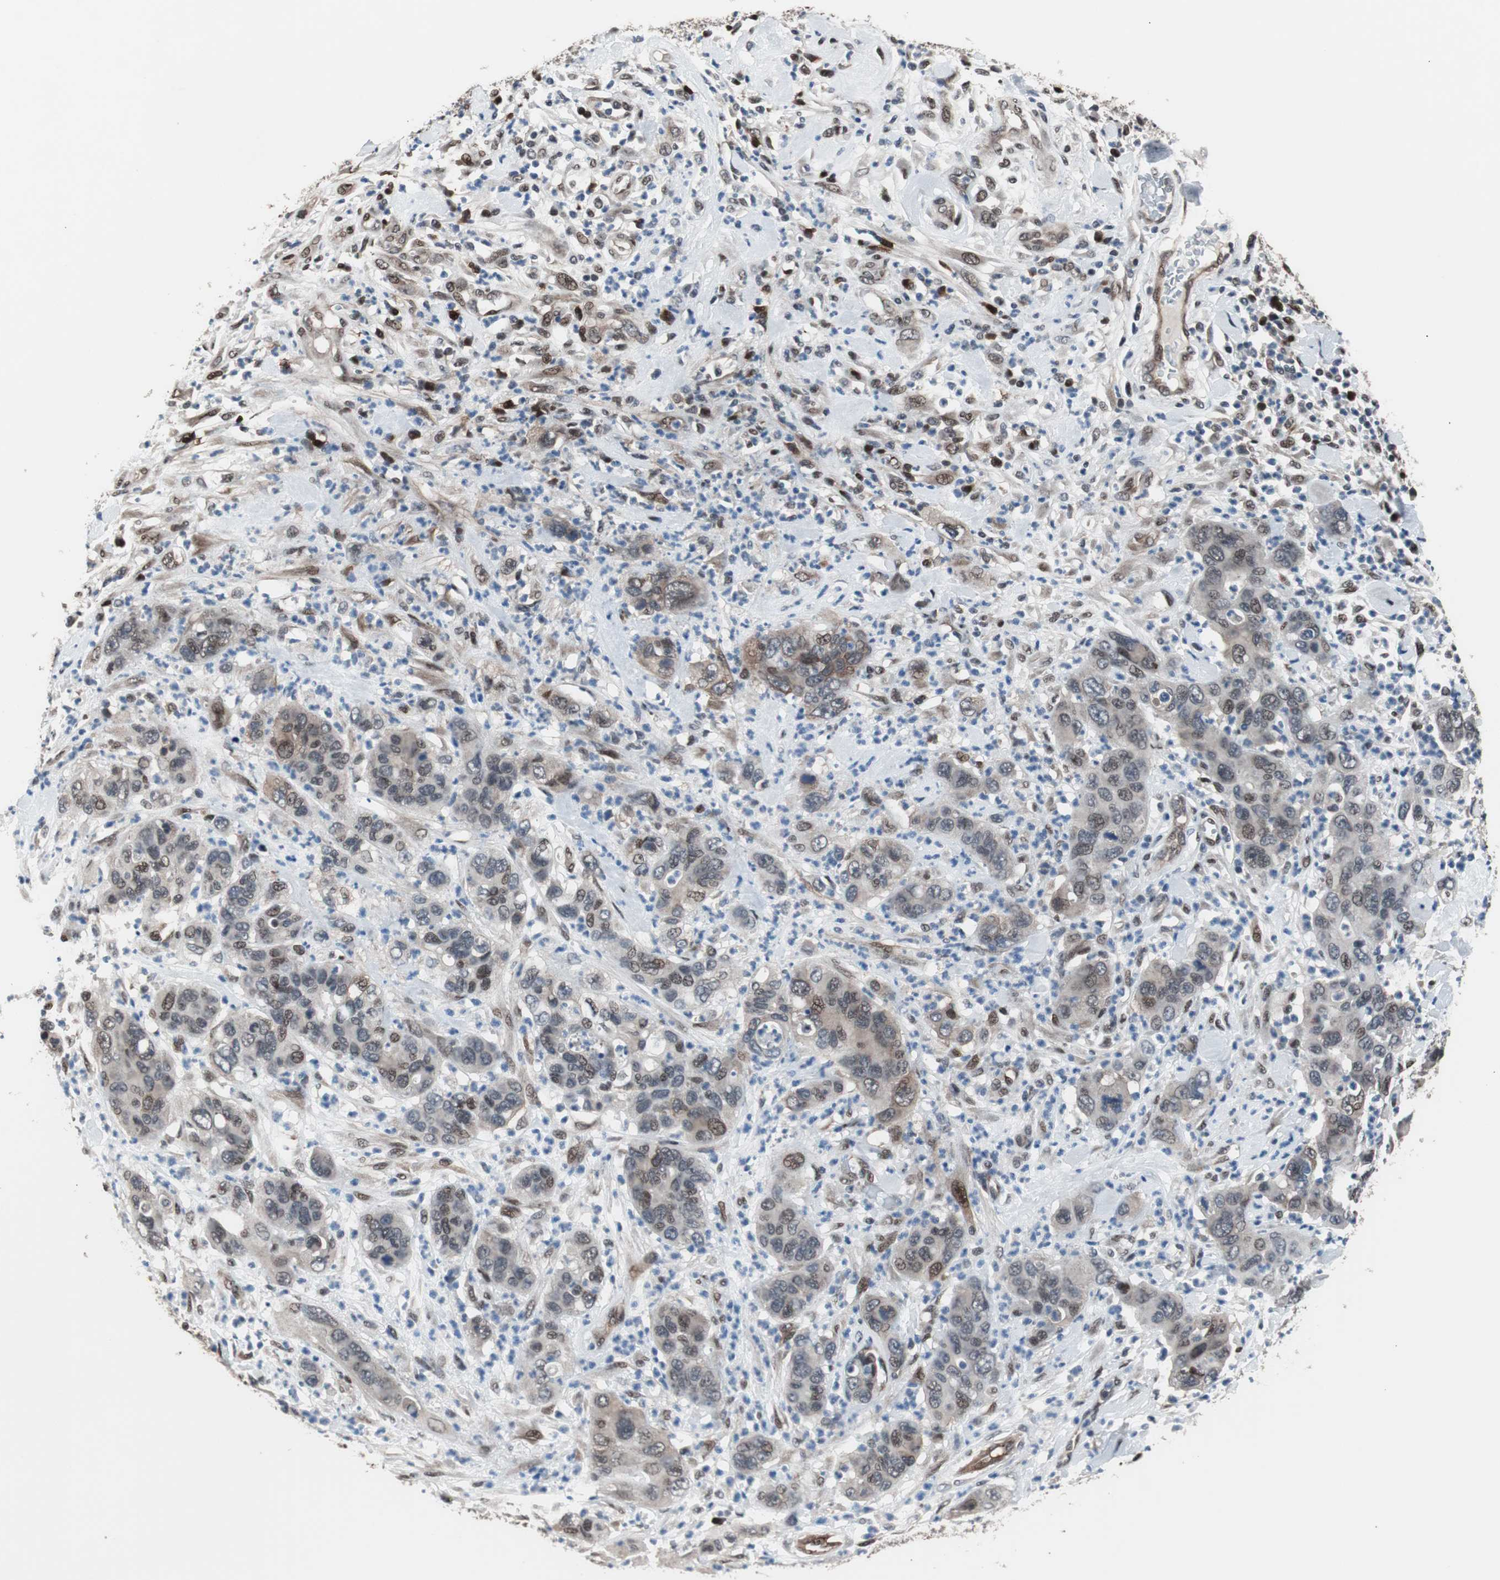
{"staining": {"intensity": "moderate", "quantity": "25%-75%", "location": "nuclear"}, "tissue": "pancreatic cancer", "cell_type": "Tumor cells", "image_type": "cancer", "snomed": [{"axis": "morphology", "description": "Adenocarcinoma, NOS"}, {"axis": "topography", "description": "Pancreas"}], "caption": "Immunohistochemical staining of human adenocarcinoma (pancreatic) shows moderate nuclear protein positivity in about 25%-75% of tumor cells.", "gene": "POGZ", "patient": {"sex": "female", "age": 71}}